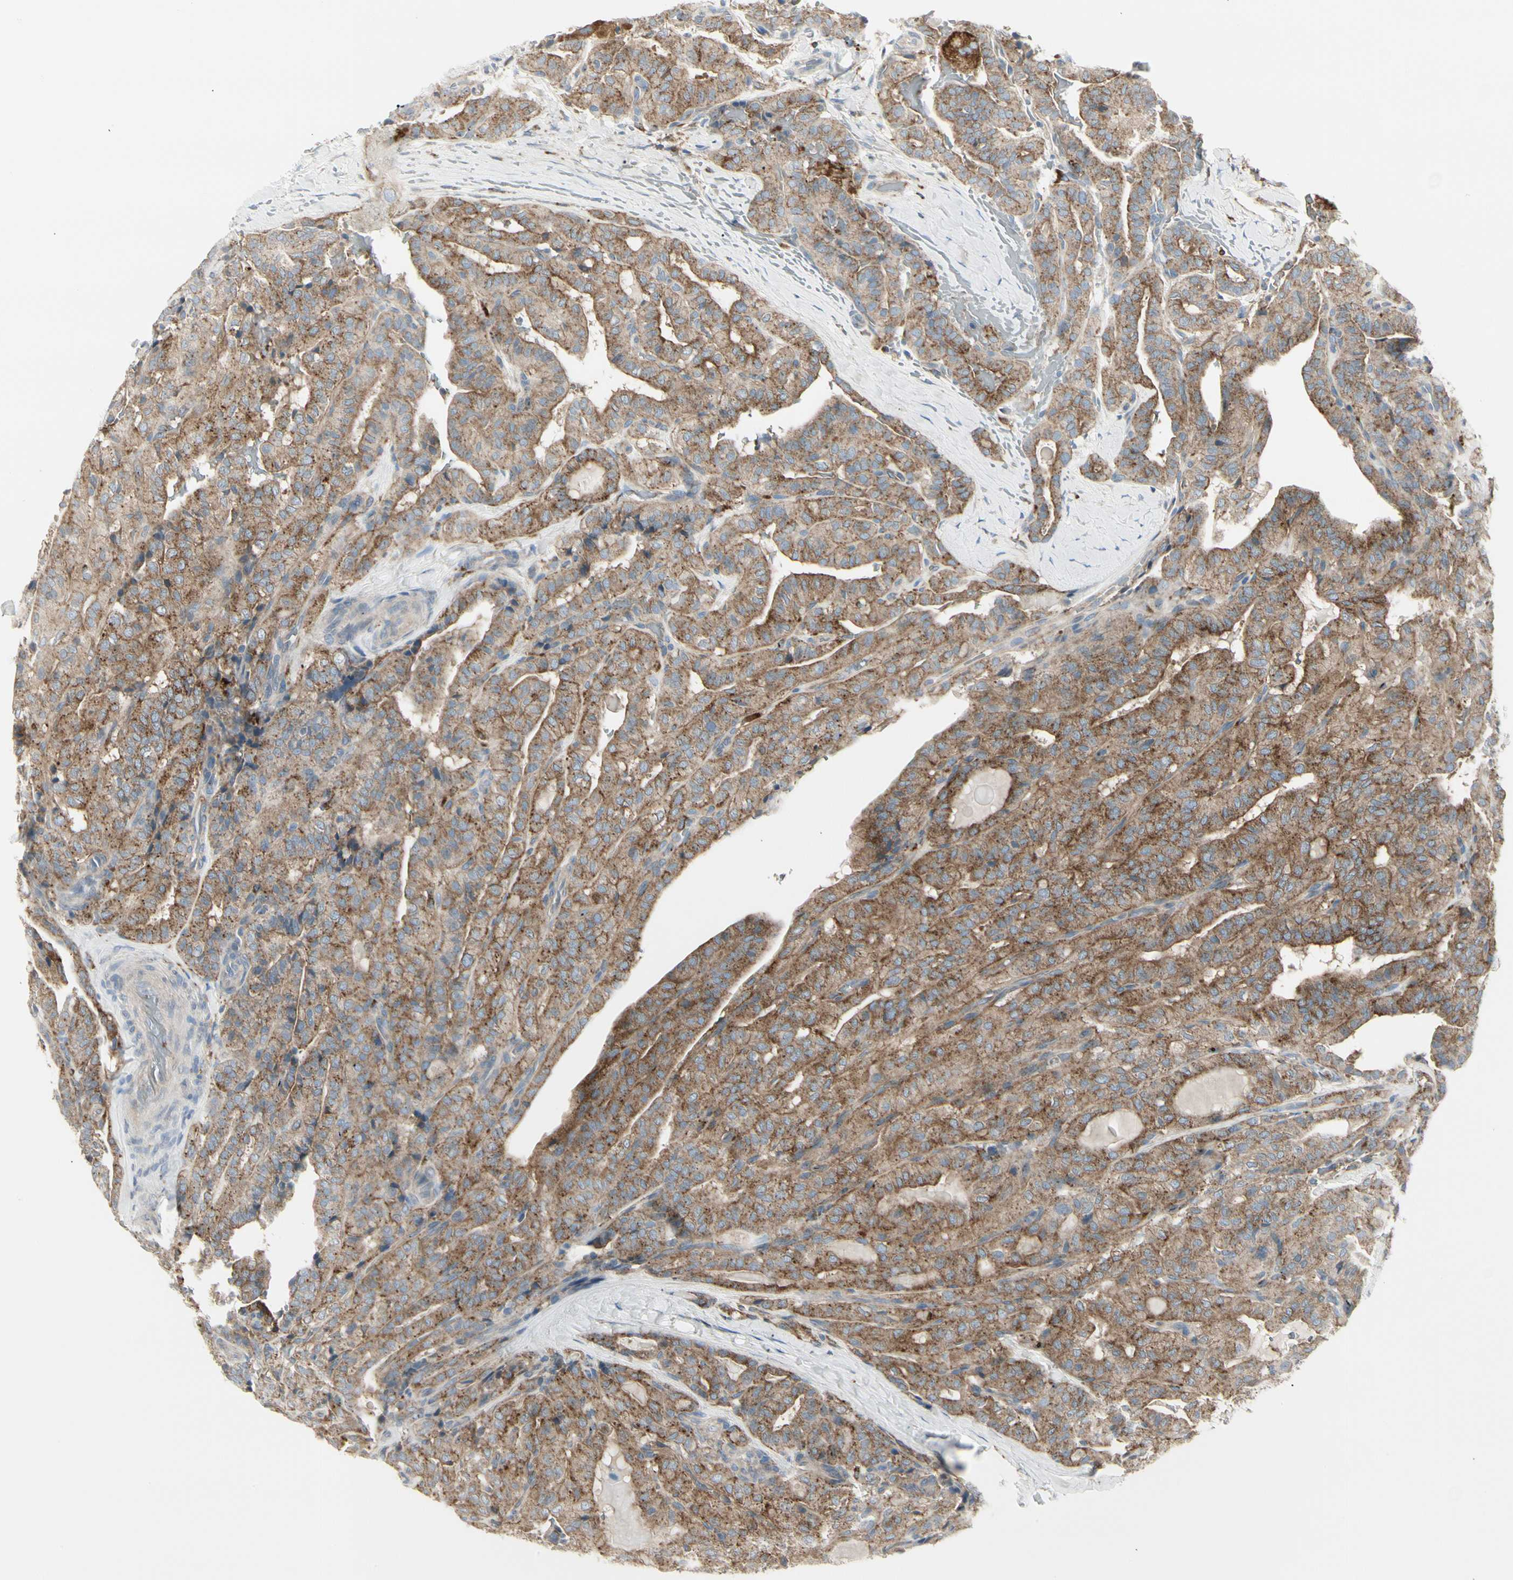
{"staining": {"intensity": "moderate", "quantity": ">75%", "location": "cytoplasmic/membranous"}, "tissue": "thyroid cancer", "cell_type": "Tumor cells", "image_type": "cancer", "snomed": [{"axis": "morphology", "description": "Papillary adenocarcinoma, NOS"}, {"axis": "topography", "description": "Thyroid gland"}], "caption": "Protein expression analysis of thyroid cancer (papillary adenocarcinoma) displays moderate cytoplasmic/membranous positivity in about >75% of tumor cells.", "gene": "ATP6V1B2", "patient": {"sex": "male", "age": 77}}